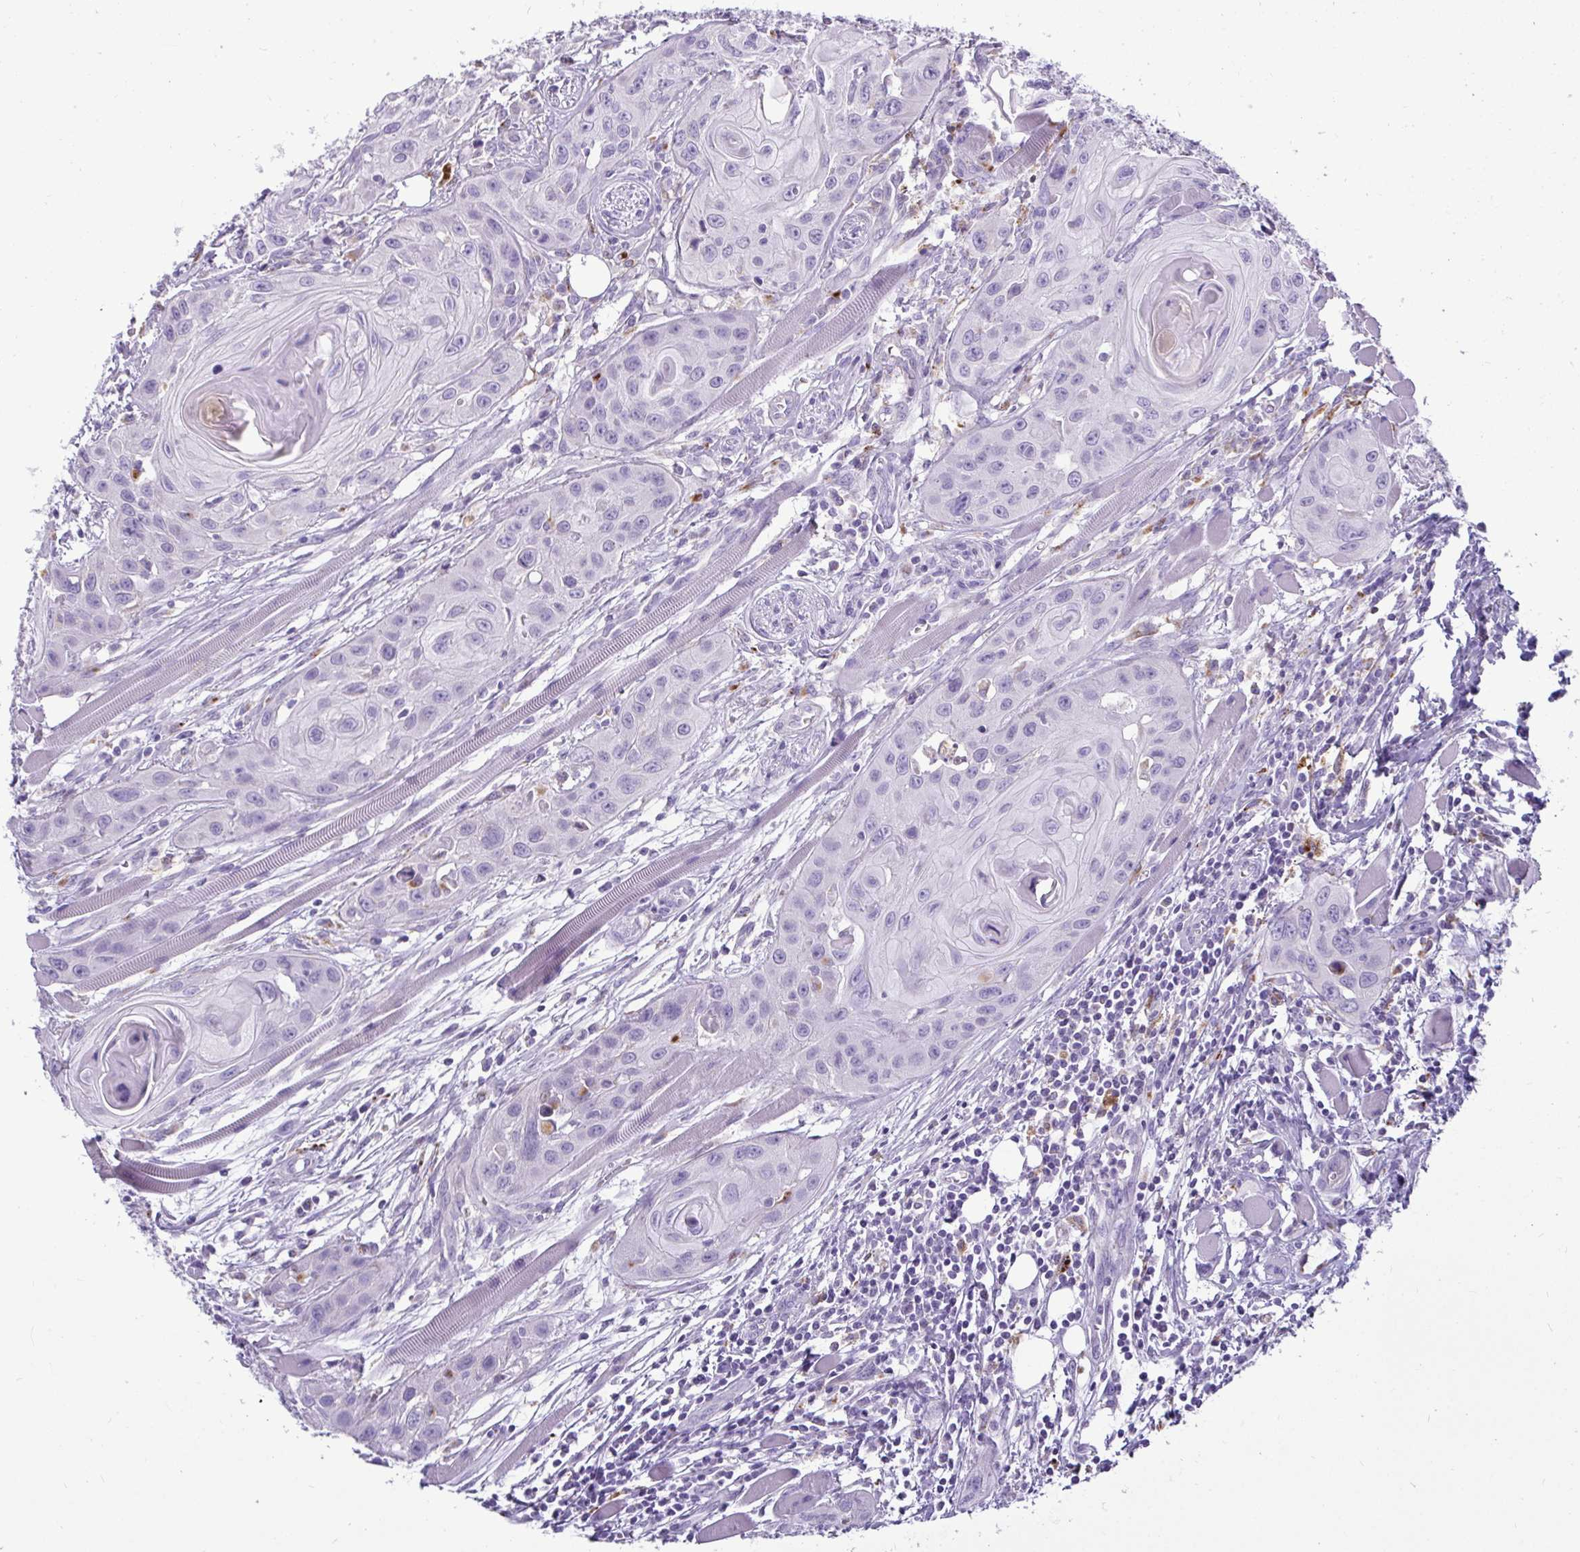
{"staining": {"intensity": "negative", "quantity": "none", "location": "none"}, "tissue": "head and neck cancer", "cell_type": "Tumor cells", "image_type": "cancer", "snomed": [{"axis": "morphology", "description": "Squamous cell carcinoma, NOS"}, {"axis": "topography", "description": "Oral tissue"}, {"axis": "topography", "description": "Head-Neck"}], "caption": "High magnification brightfield microscopy of head and neck cancer (squamous cell carcinoma) stained with DAB (3,3'-diaminobenzidine) (brown) and counterstained with hematoxylin (blue): tumor cells show no significant expression.", "gene": "CTSZ", "patient": {"sex": "male", "age": 58}}